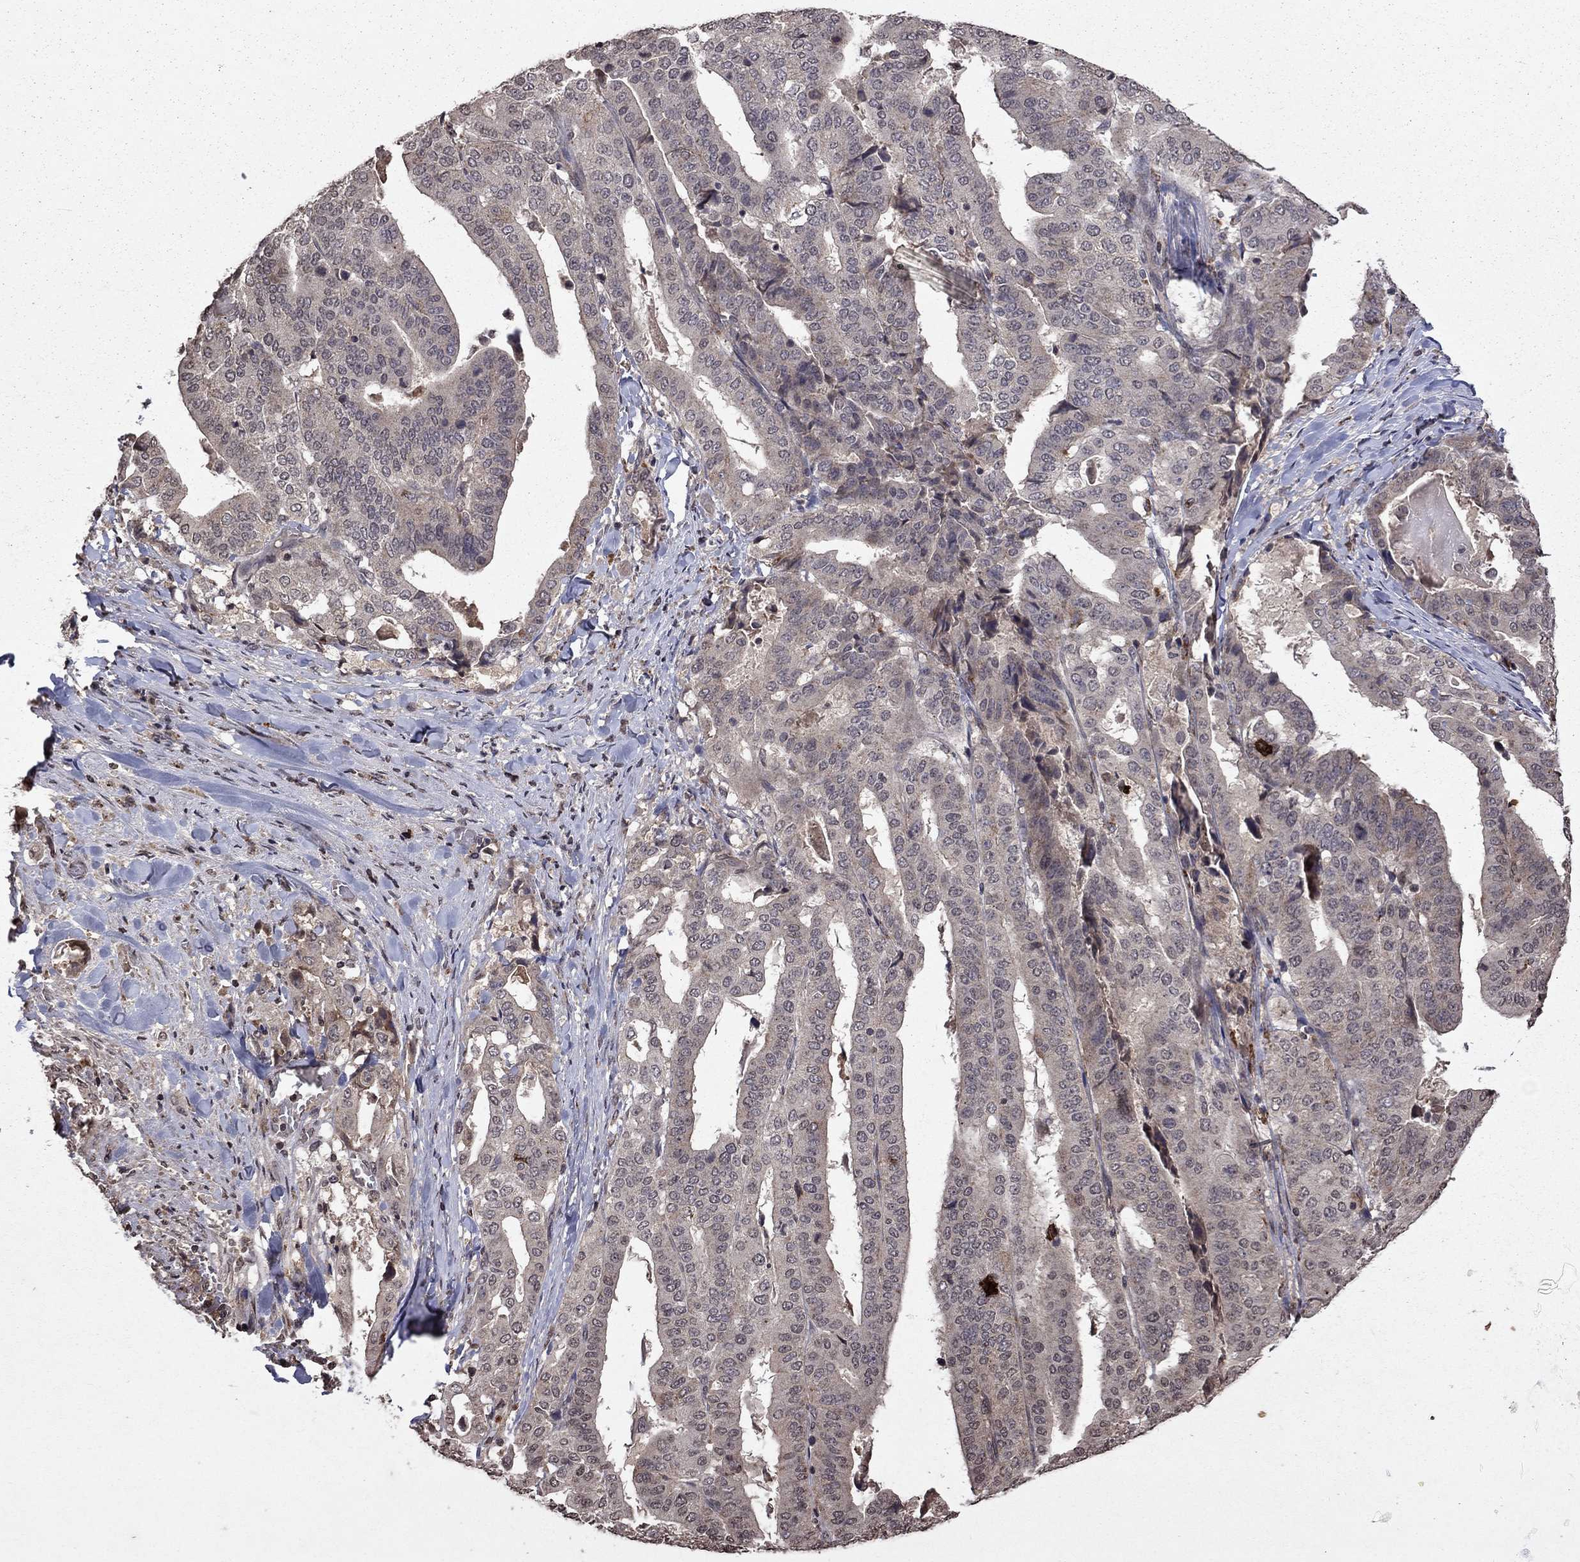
{"staining": {"intensity": "negative", "quantity": "none", "location": "none"}, "tissue": "stomach cancer", "cell_type": "Tumor cells", "image_type": "cancer", "snomed": [{"axis": "morphology", "description": "Adenocarcinoma, NOS"}, {"axis": "topography", "description": "Stomach"}], "caption": "IHC of human stomach adenocarcinoma demonstrates no expression in tumor cells.", "gene": "NLGN1", "patient": {"sex": "male", "age": 48}}